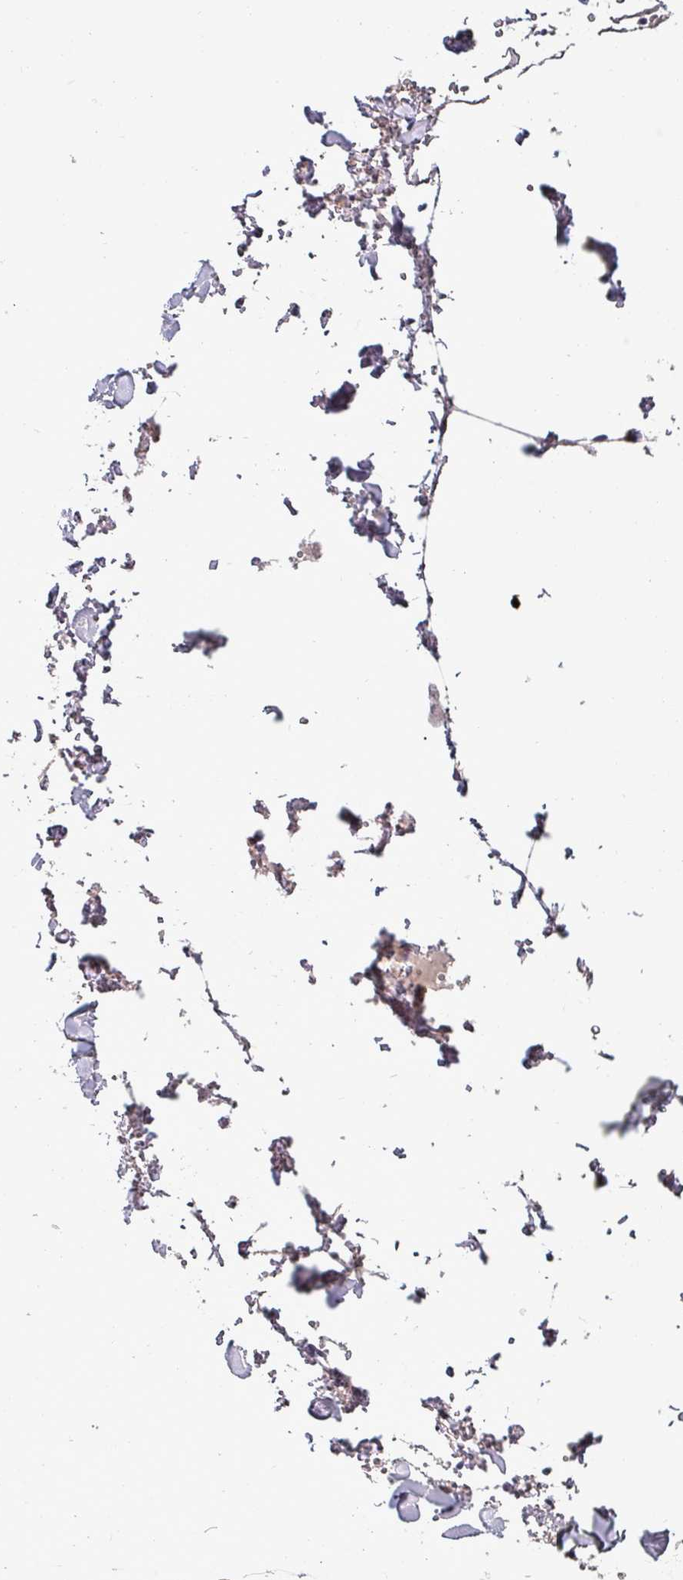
{"staining": {"intensity": "negative", "quantity": "none", "location": "none"}, "tissue": "adipose tissue", "cell_type": "Adipocytes", "image_type": "normal", "snomed": [{"axis": "morphology", "description": "Normal tissue, NOS"}, {"axis": "topography", "description": "Rectum"}, {"axis": "topography", "description": "Peripheral nerve tissue"}], "caption": "Immunohistochemistry (IHC) photomicrograph of unremarkable adipose tissue: human adipose tissue stained with DAB displays no significant protein expression in adipocytes.", "gene": "HTRA4", "patient": {"sex": "female", "age": 69}}